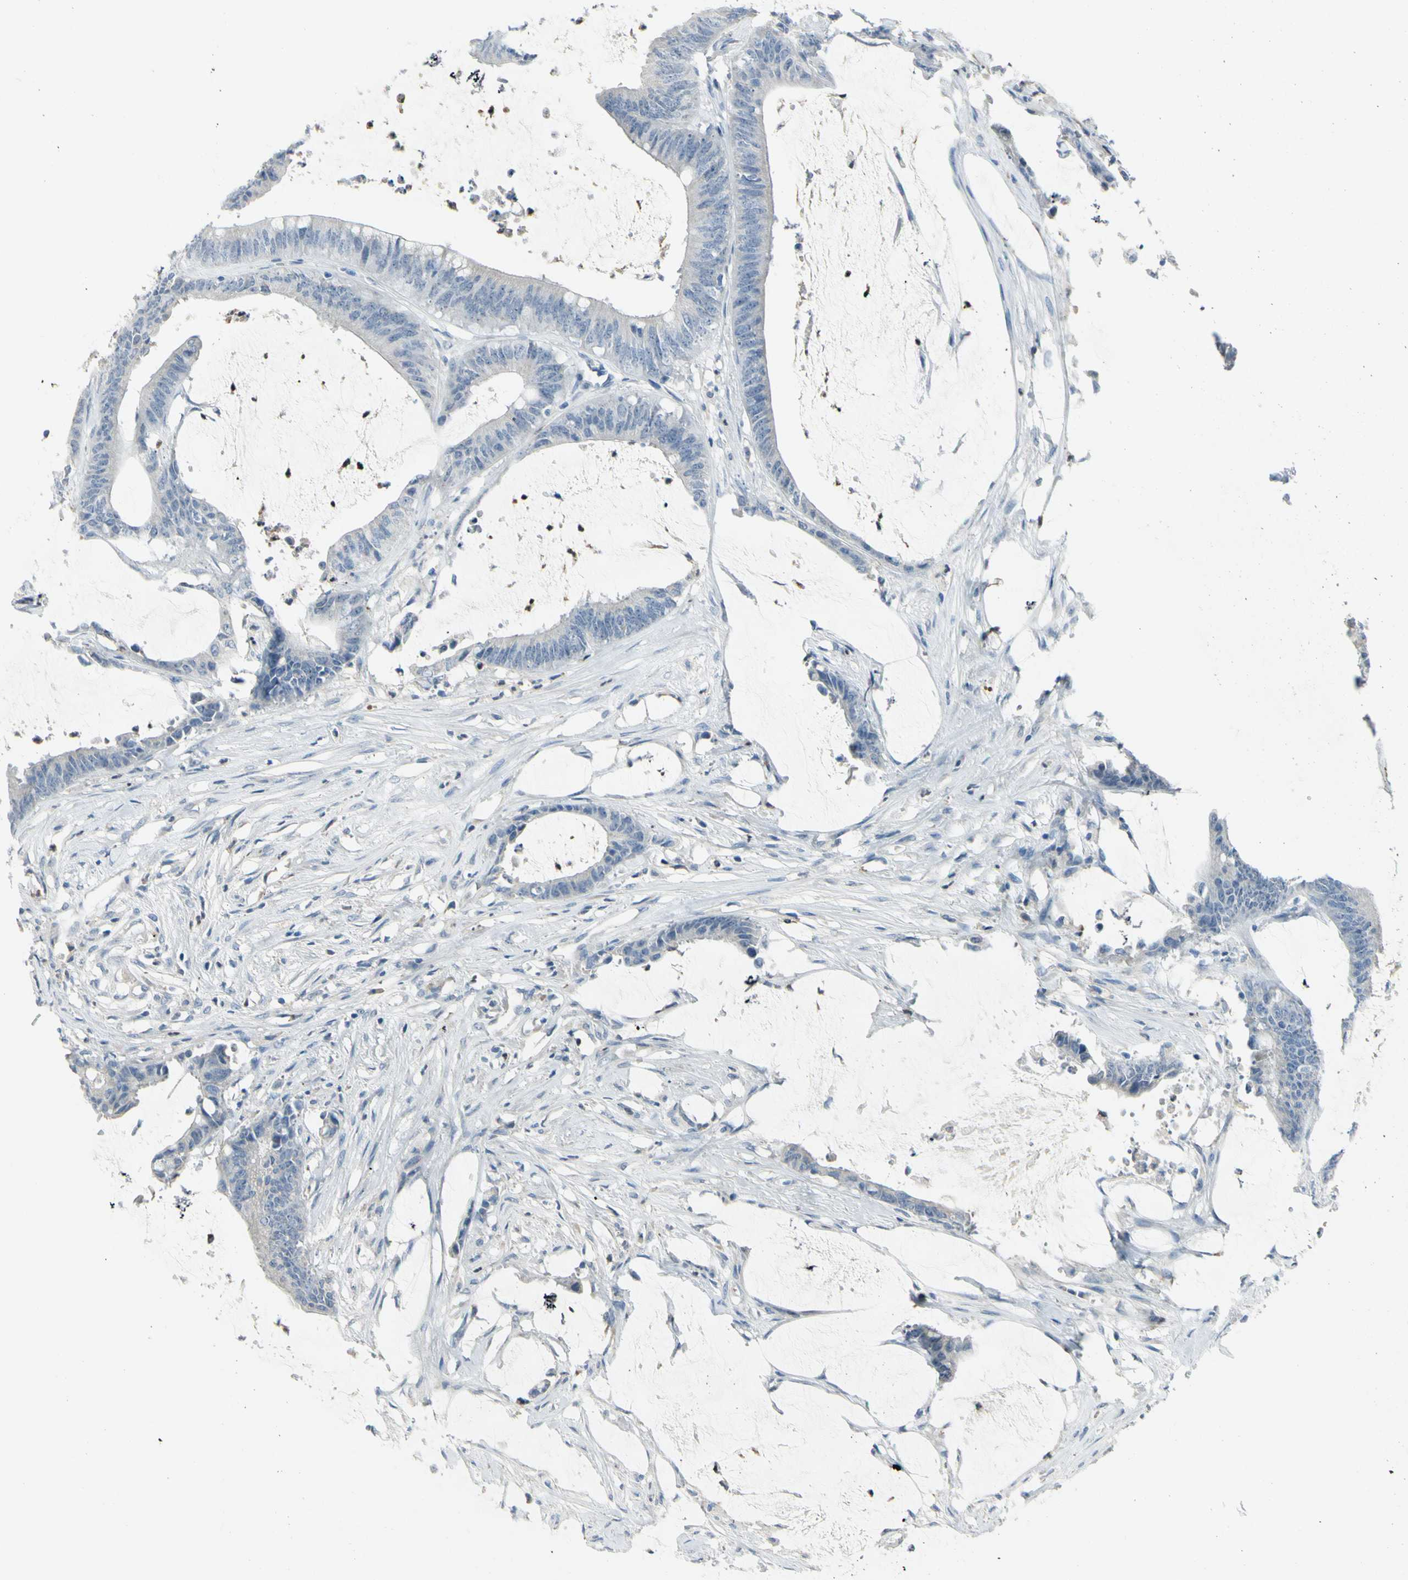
{"staining": {"intensity": "negative", "quantity": "none", "location": "none"}, "tissue": "colorectal cancer", "cell_type": "Tumor cells", "image_type": "cancer", "snomed": [{"axis": "morphology", "description": "Adenocarcinoma, NOS"}, {"axis": "topography", "description": "Rectum"}], "caption": "The histopathology image reveals no staining of tumor cells in colorectal cancer.", "gene": "ZNF557", "patient": {"sex": "female", "age": 66}}